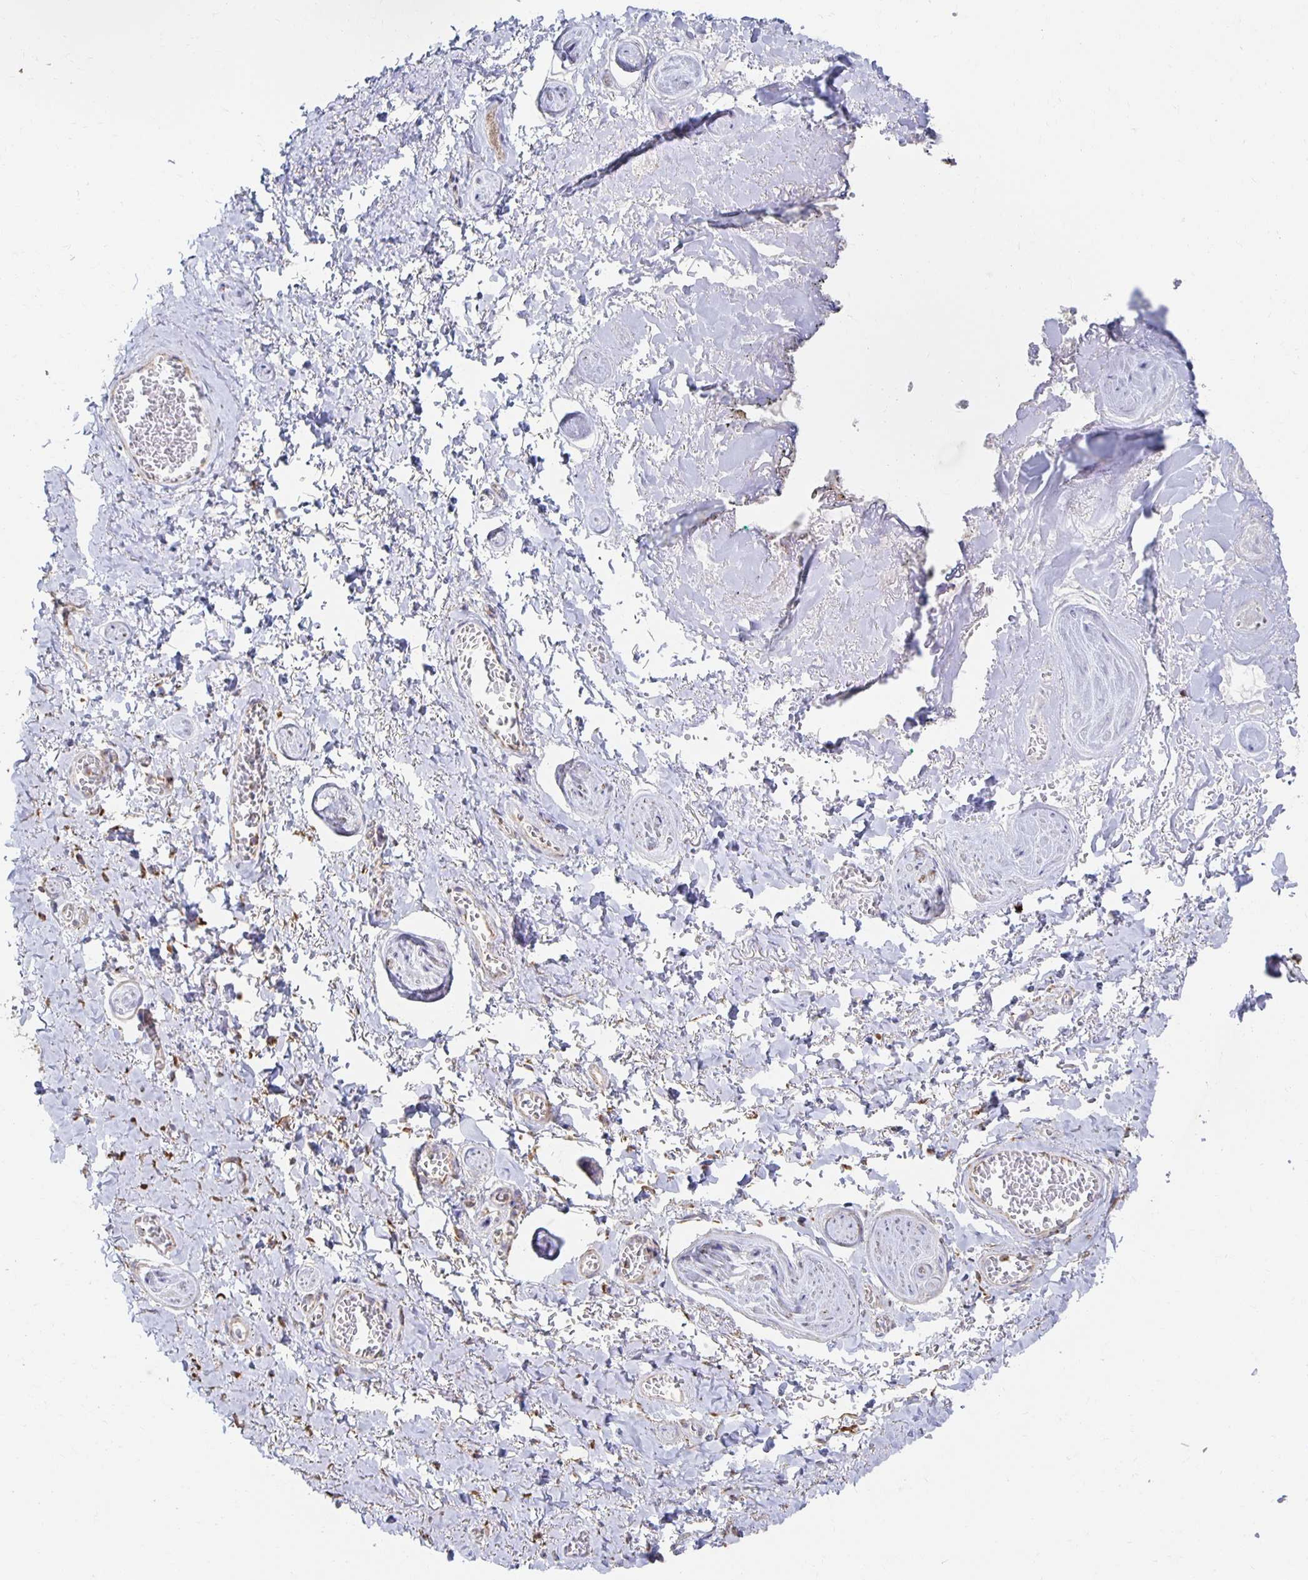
{"staining": {"intensity": "negative", "quantity": "none", "location": "none"}, "tissue": "adipose tissue", "cell_type": "Adipocytes", "image_type": "normal", "snomed": [{"axis": "morphology", "description": "Normal tissue, NOS"}, {"axis": "topography", "description": "Vulva"}, {"axis": "topography", "description": "Peripheral nerve tissue"}], "caption": "A high-resolution image shows IHC staining of benign adipose tissue, which exhibits no significant staining in adipocytes.", "gene": "NKX2", "patient": {"sex": "female", "age": 66}}